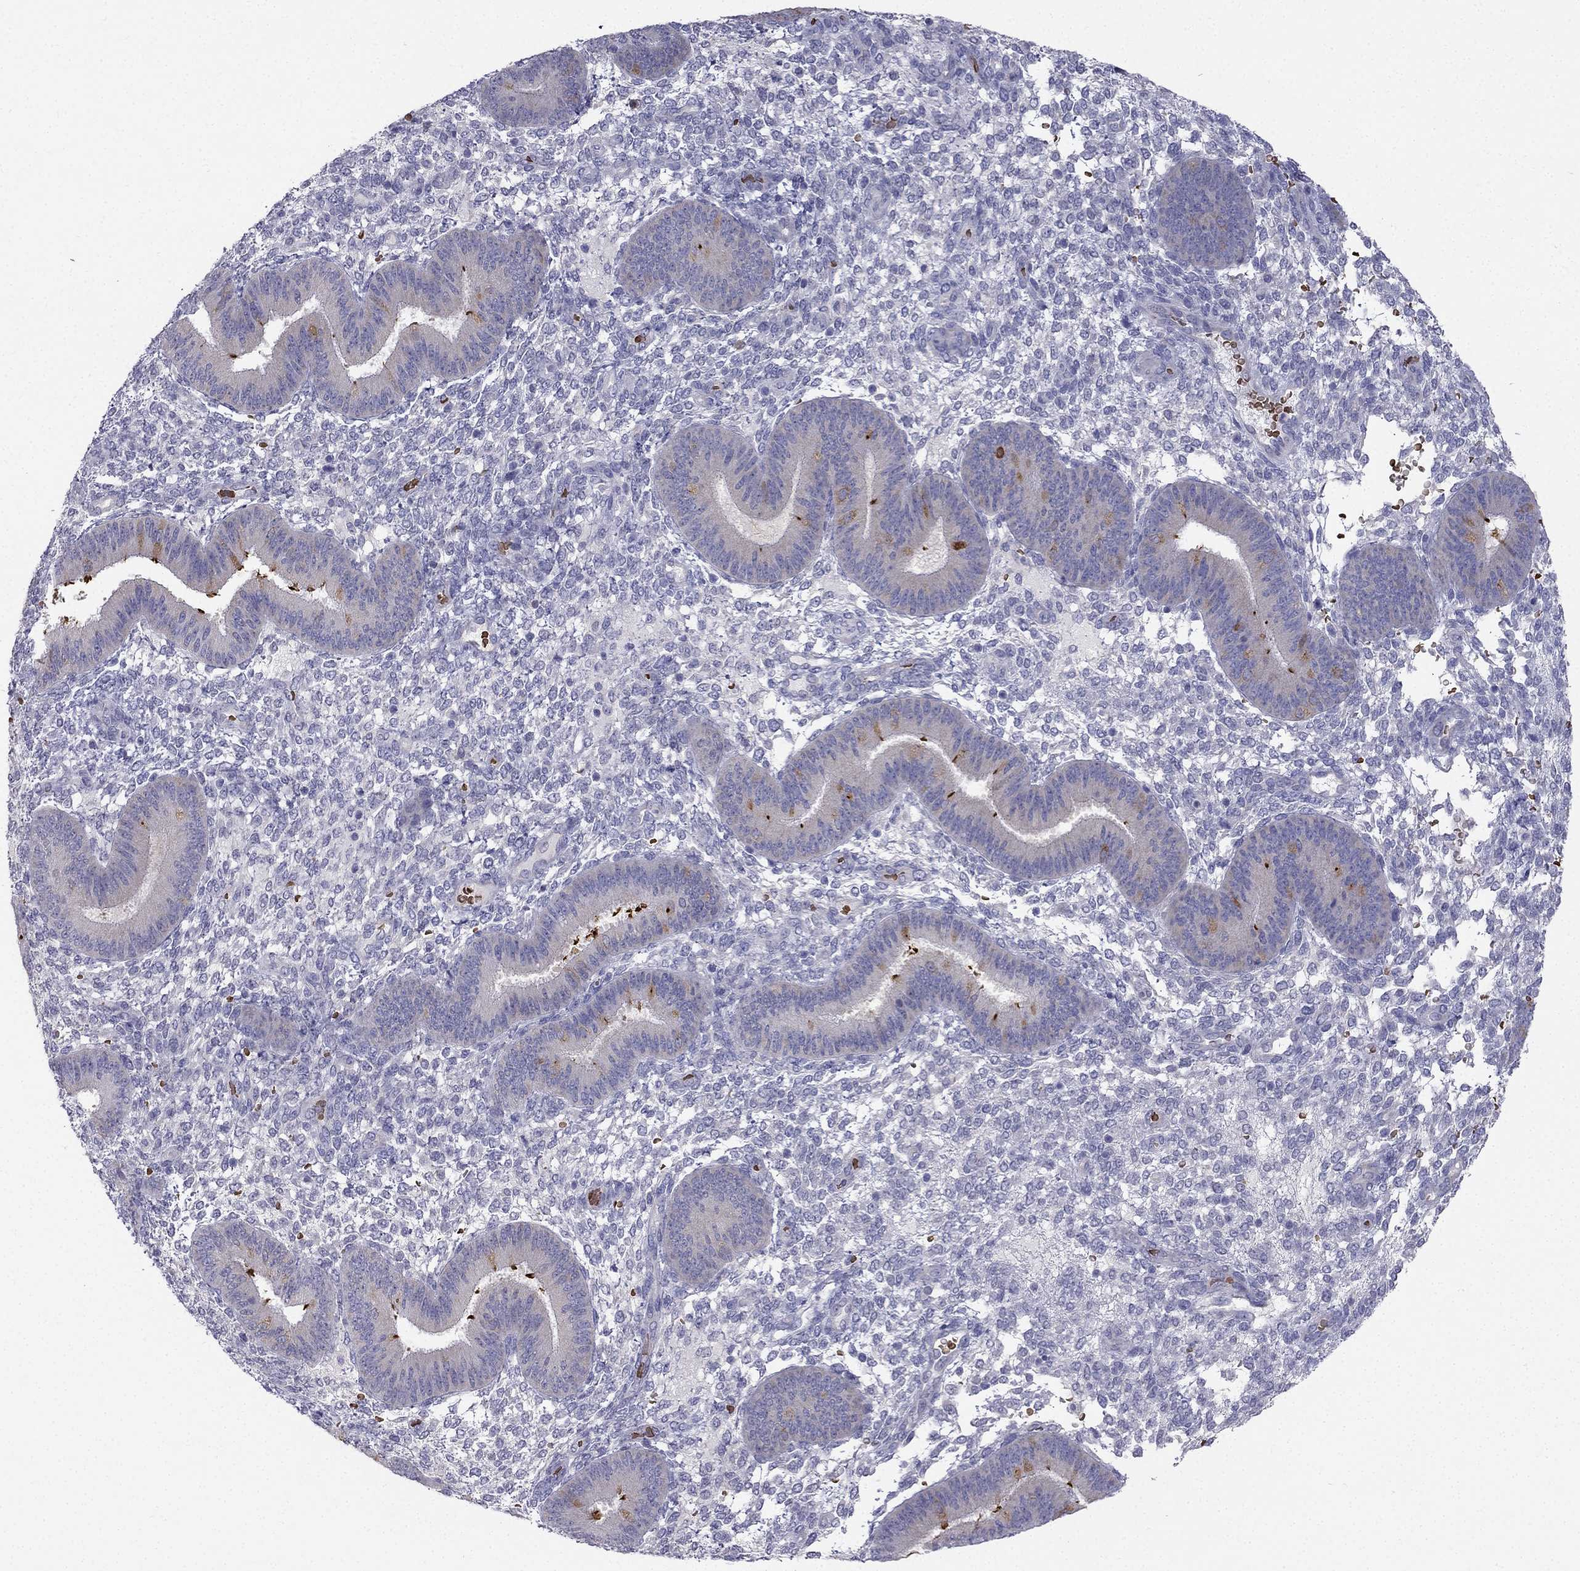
{"staining": {"intensity": "negative", "quantity": "none", "location": "none"}, "tissue": "endometrium", "cell_type": "Cells in endometrial stroma", "image_type": "normal", "snomed": [{"axis": "morphology", "description": "Normal tissue, NOS"}, {"axis": "topography", "description": "Endometrium"}], "caption": "An immunohistochemistry (IHC) photomicrograph of unremarkable endometrium is shown. There is no staining in cells in endometrial stroma of endometrium. Brightfield microscopy of IHC stained with DAB (3,3'-diaminobenzidine) (brown) and hematoxylin (blue), captured at high magnification.", "gene": "RSPH14", "patient": {"sex": "female", "age": 39}}